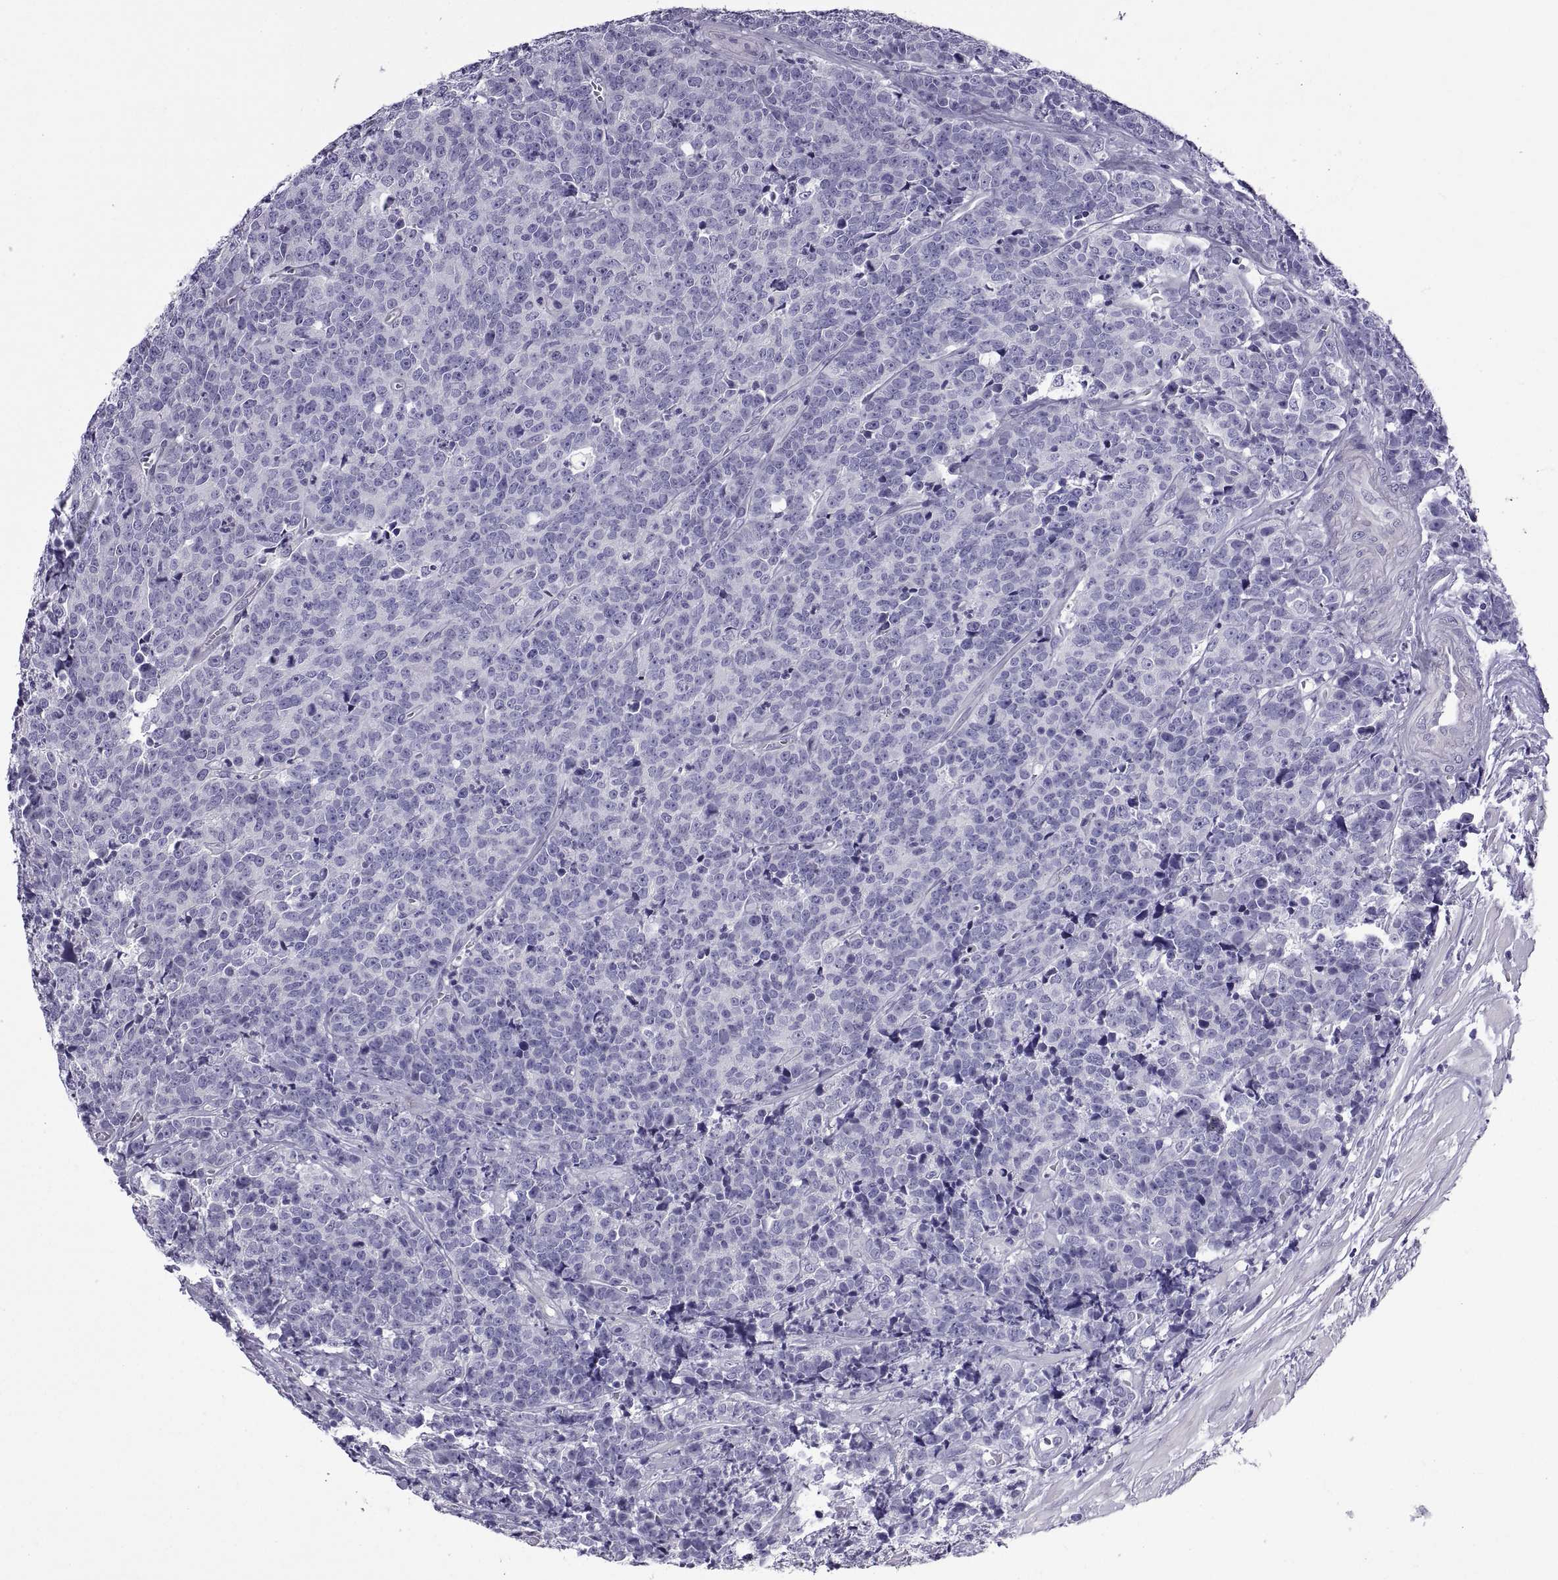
{"staining": {"intensity": "negative", "quantity": "none", "location": "none"}, "tissue": "prostate cancer", "cell_type": "Tumor cells", "image_type": "cancer", "snomed": [{"axis": "morphology", "description": "Adenocarcinoma, NOS"}, {"axis": "topography", "description": "Prostate"}], "caption": "High power microscopy image of an immunohistochemistry photomicrograph of prostate adenocarcinoma, revealing no significant positivity in tumor cells.", "gene": "SPDYE1", "patient": {"sex": "male", "age": 67}}